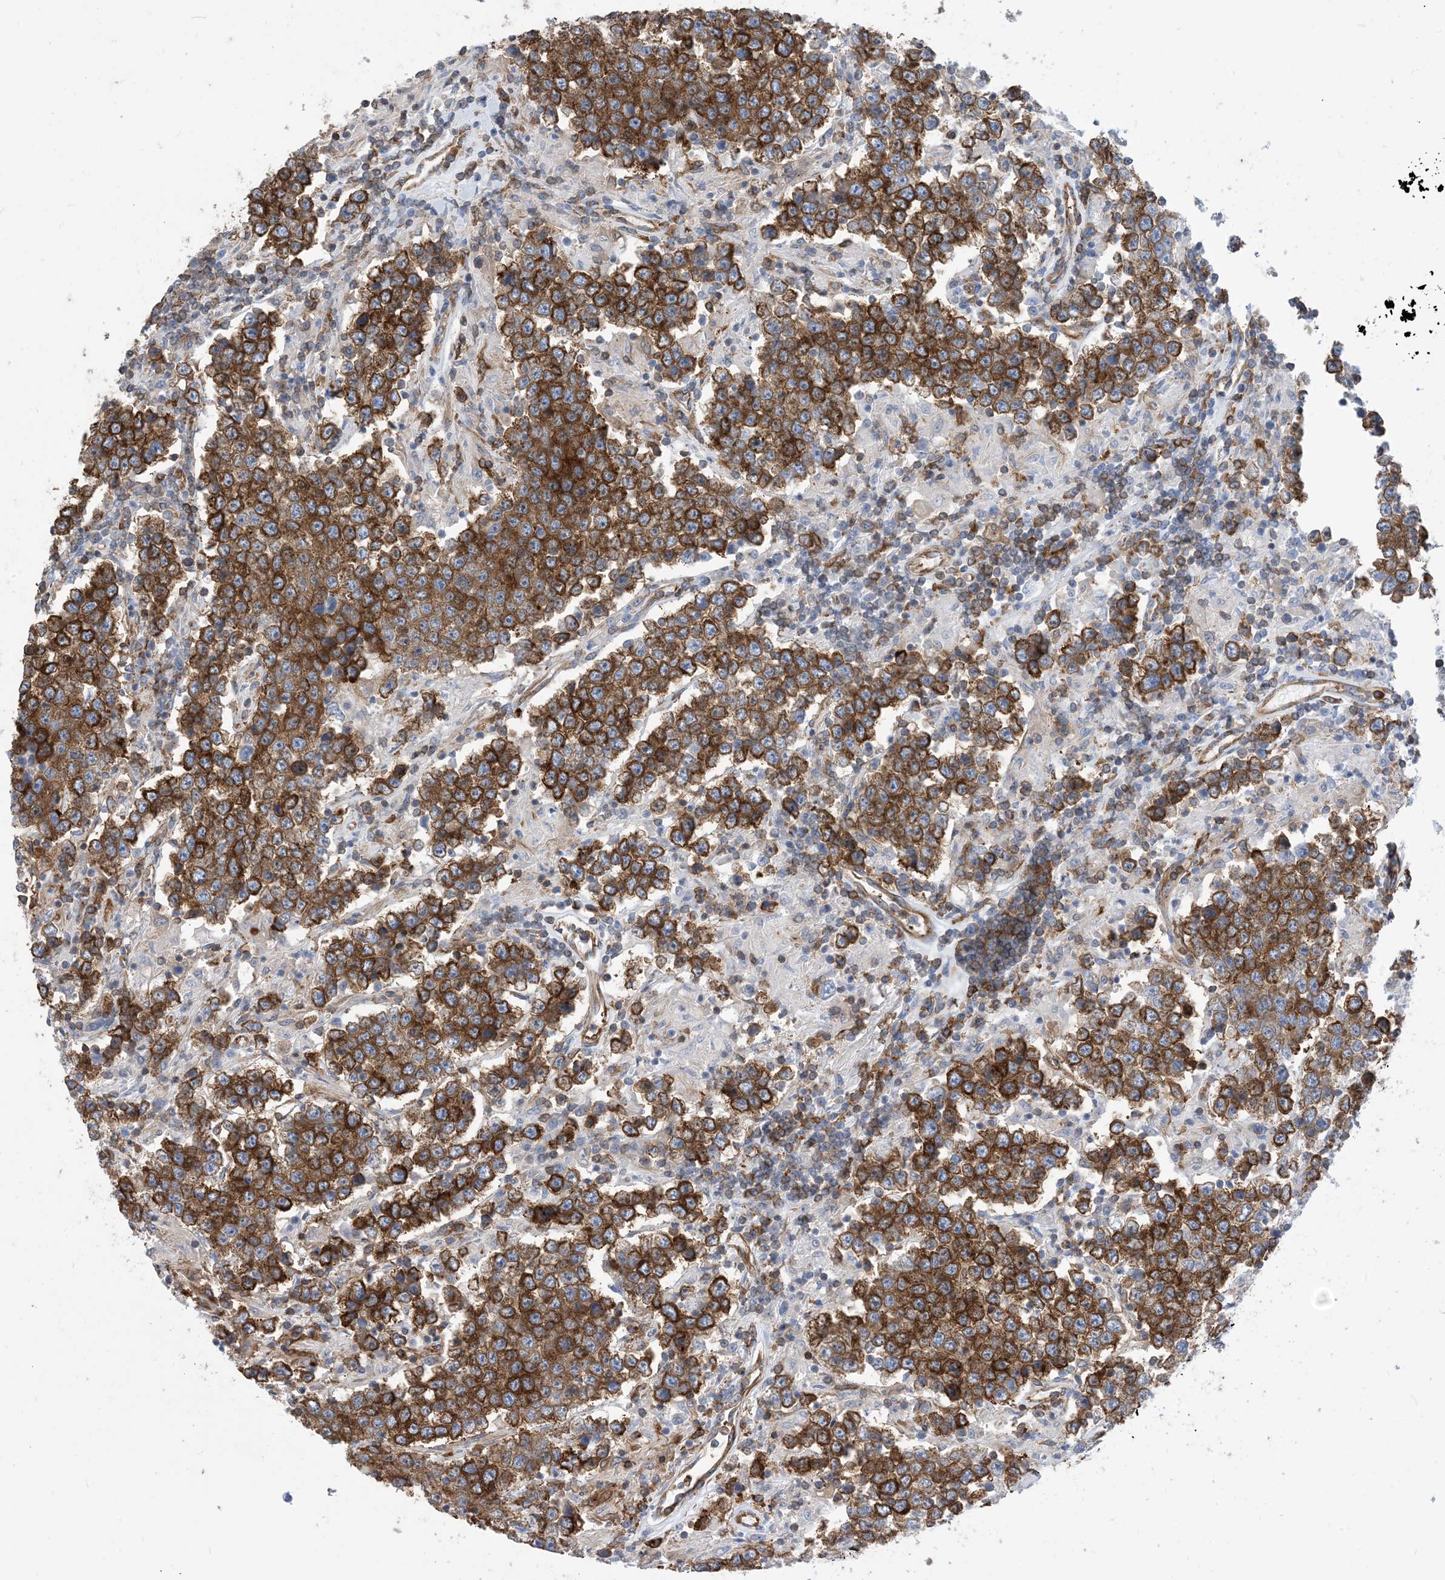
{"staining": {"intensity": "strong", "quantity": ">75%", "location": "cytoplasmic/membranous"}, "tissue": "testis cancer", "cell_type": "Tumor cells", "image_type": "cancer", "snomed": [{"axis": "morphology", "description": "Normal tissue, NOS"}, {"axis": "morphology", "description": "Urothelial carcinoma, High grade"}, {"axis": "morphology", "description": "Seminoma, NOS"}, {"axis": "morphology", "description": "Carcinoma, Embryonal, NOS"}, {"axis": "topography", "description": "Urinary bladder"}, {"axis": "topography", "description": "Testis"}], "caption": "Human testis urothelial carcinoma (high-grade) stained with a protein marker displays strong staining in tumor cells.", "gene": "DYNC1LI1", "patient": {"sex": "male", "age": 41}}